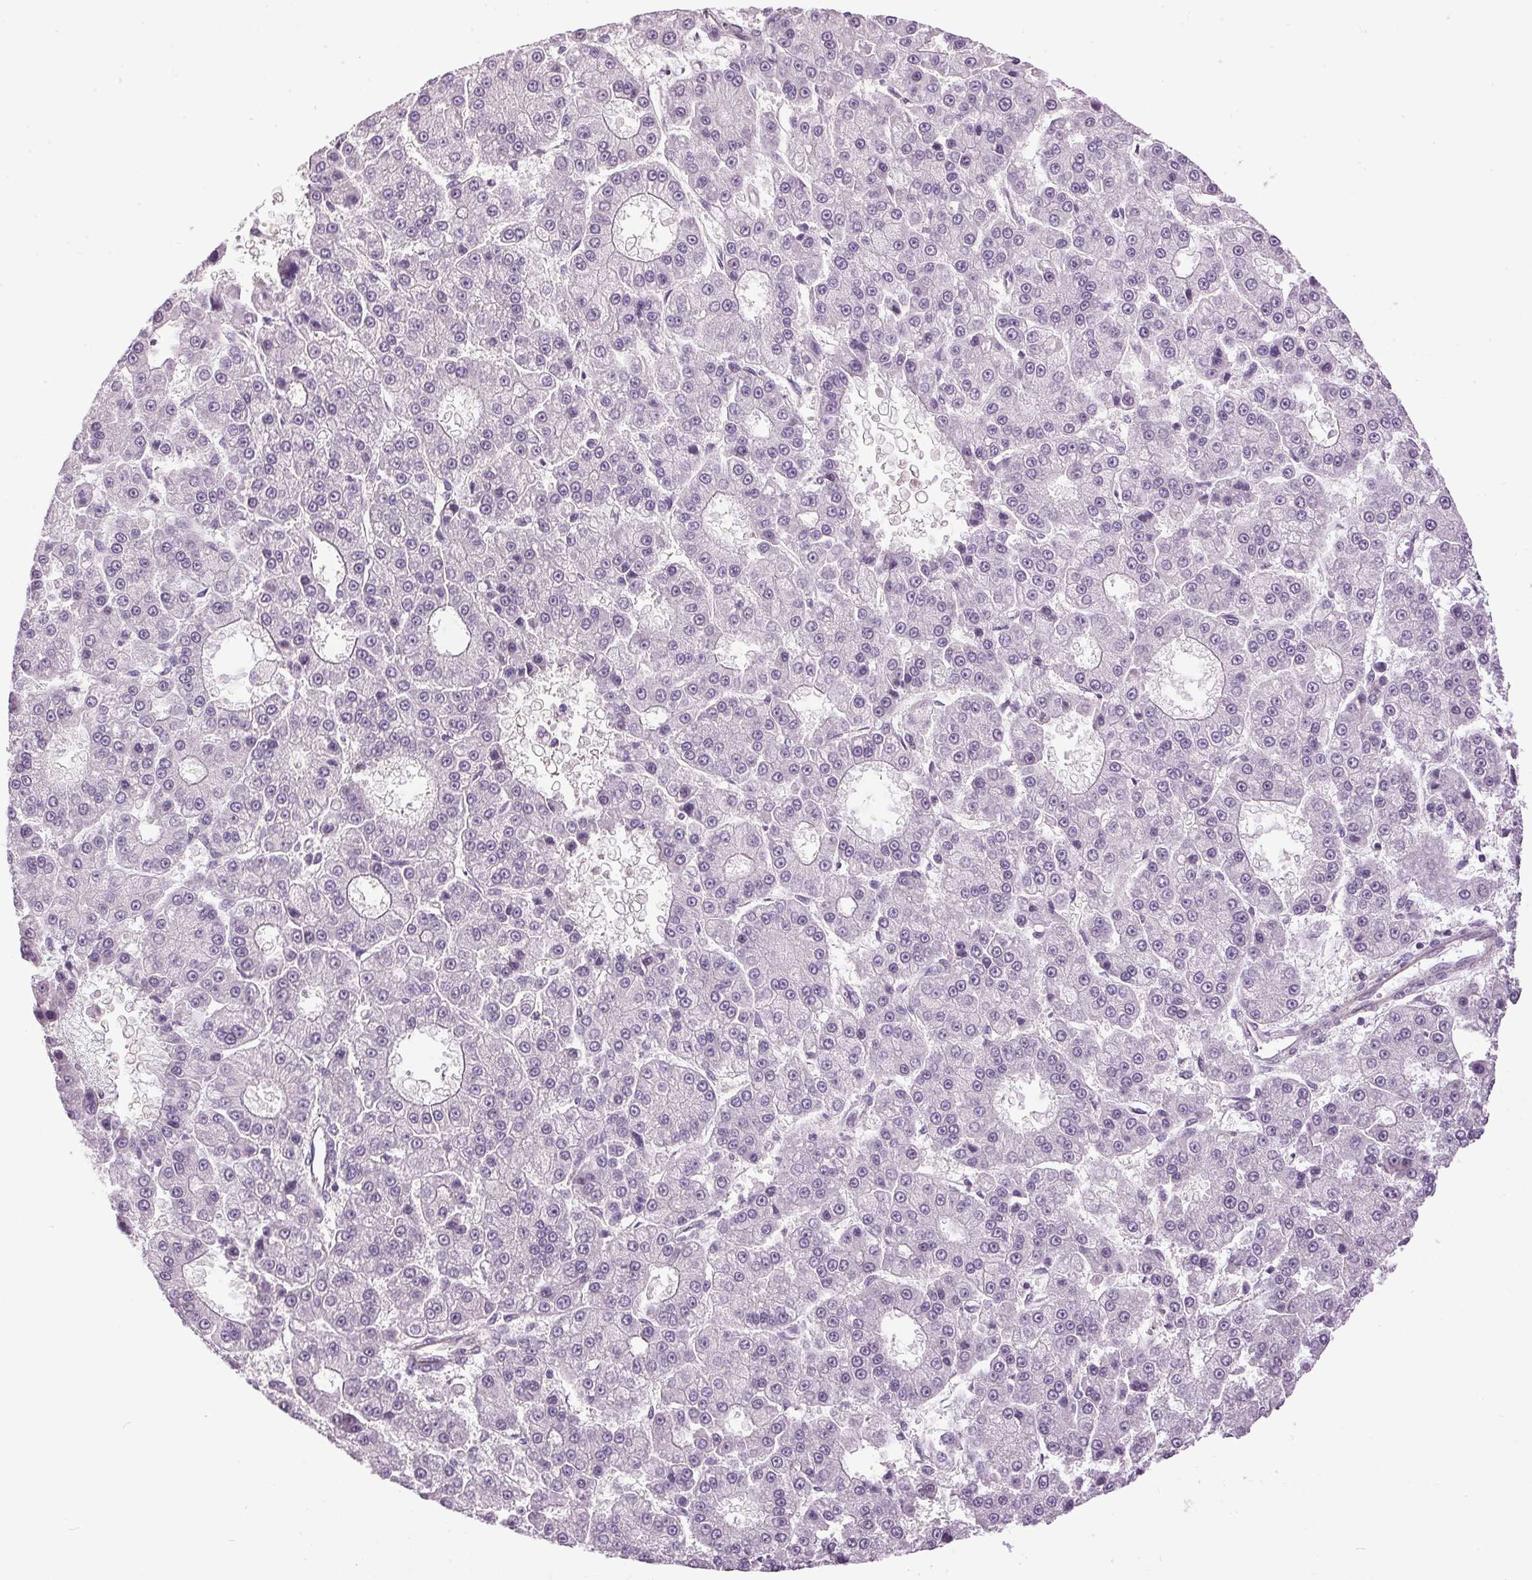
{"staining": {"intensity": "negative", "quantity": "none", "location": "none"}, "tissue": "liver cancer", "cell_type": "Tumor cells", "image_type": "cancer", "snomed": [{"axis": "morphology", "description": "Carcinoma, Hepatocellular, NOS"}, {"axis": "topography", "description": "Liver"}], "caption": "DAB immunohistochemical staining of hepatocellular carcinoma (liver) exhibits no significant staining in tumor cells.", "gene": "GOLPH3", "patient": {"sex": "male", "age": 70}}